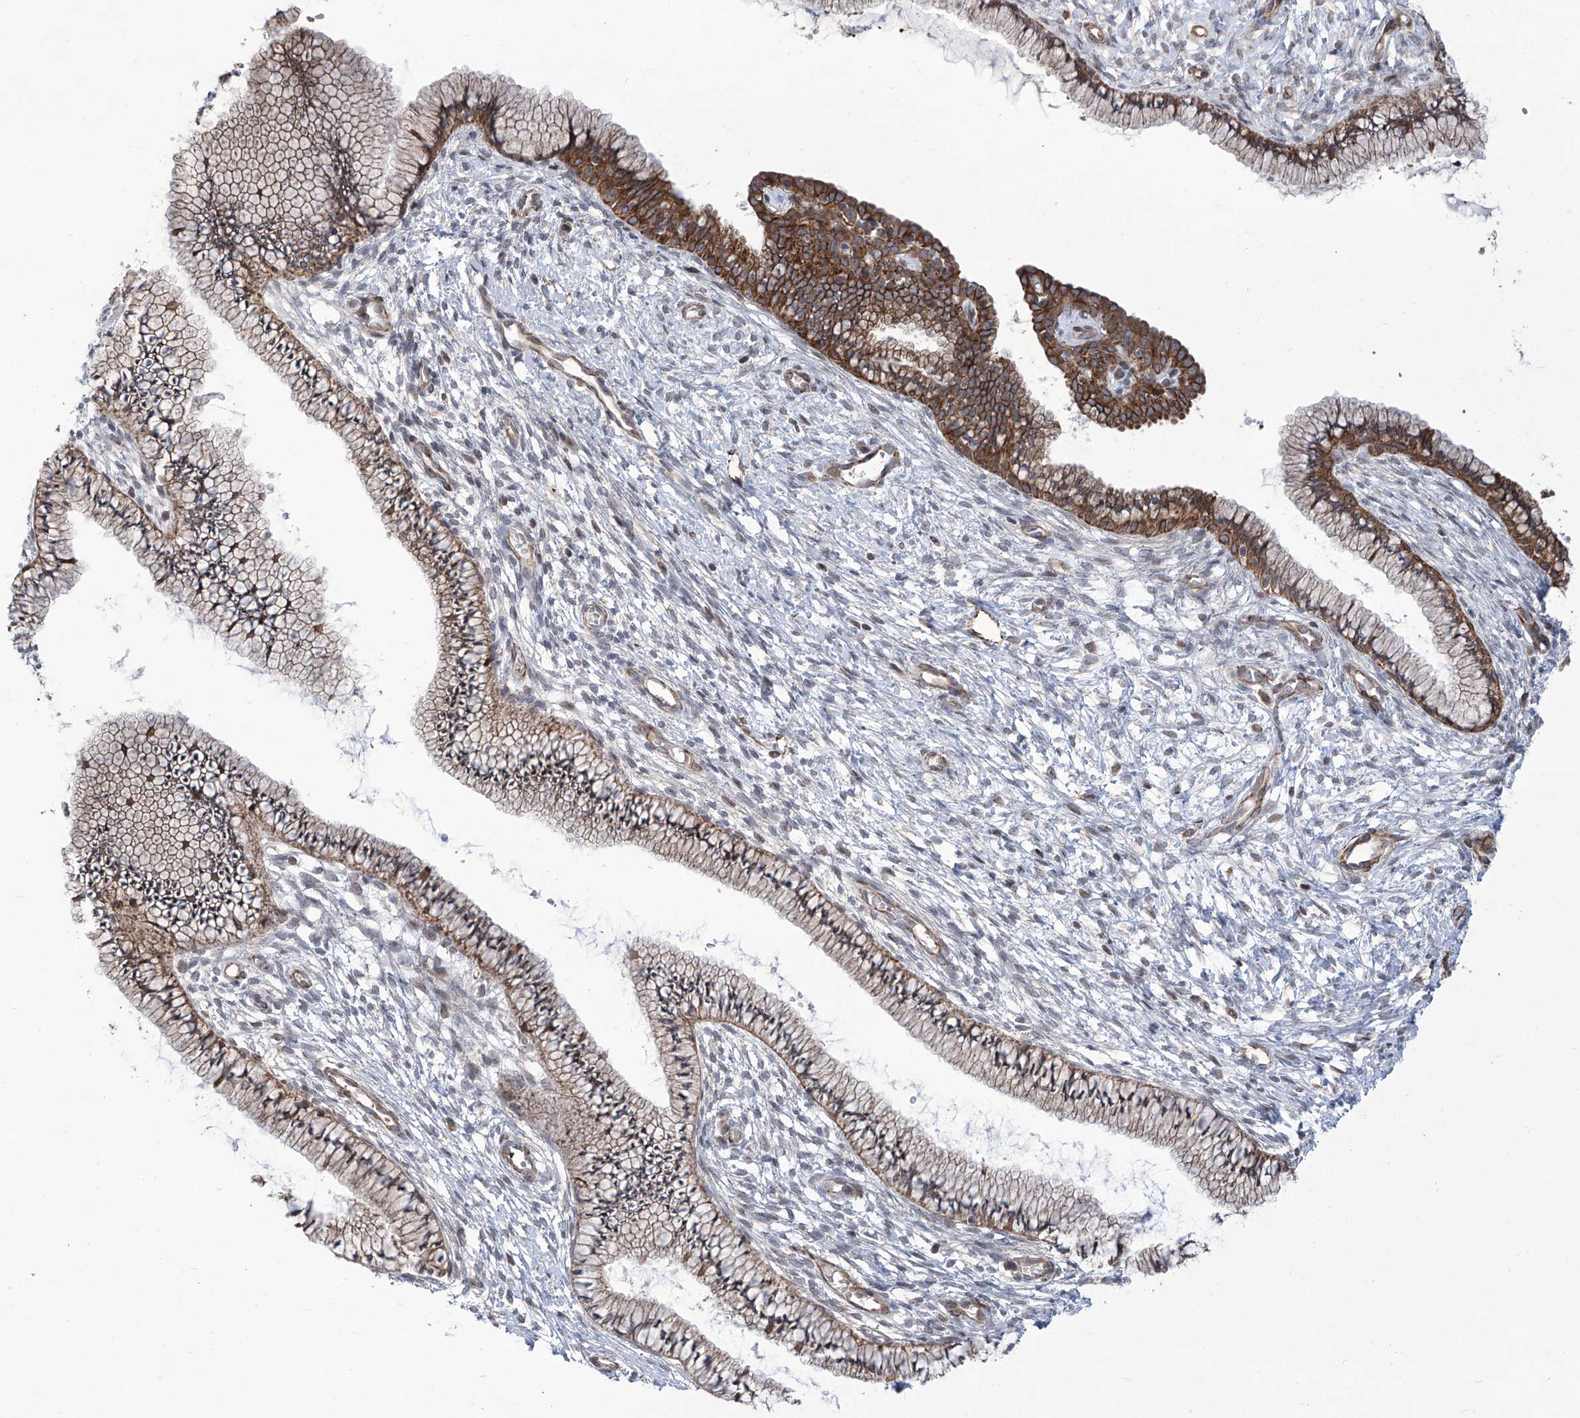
{"staining": {"intensity": "moderate", "quantity": ">75%", "location": "cytoplasmic/membranous"}, "tissue": "cervix", "cell_type": "Glandular cells", "image_type": "normal", "snomed": [{"axis": "morphology", "description": "Normal tissue, NOS"}, {"axis": "topography", "description": "Cervix"}], "caption": "An immunohistochemistry (IHC) photomicrograph of normal tissue is shown. Protein staining in brown labels moderate cytoplasmic/membranous positivity in cervix within glandular cells.", "gene": "APAF1", "patient": {"sex": "female", "age": 36}}